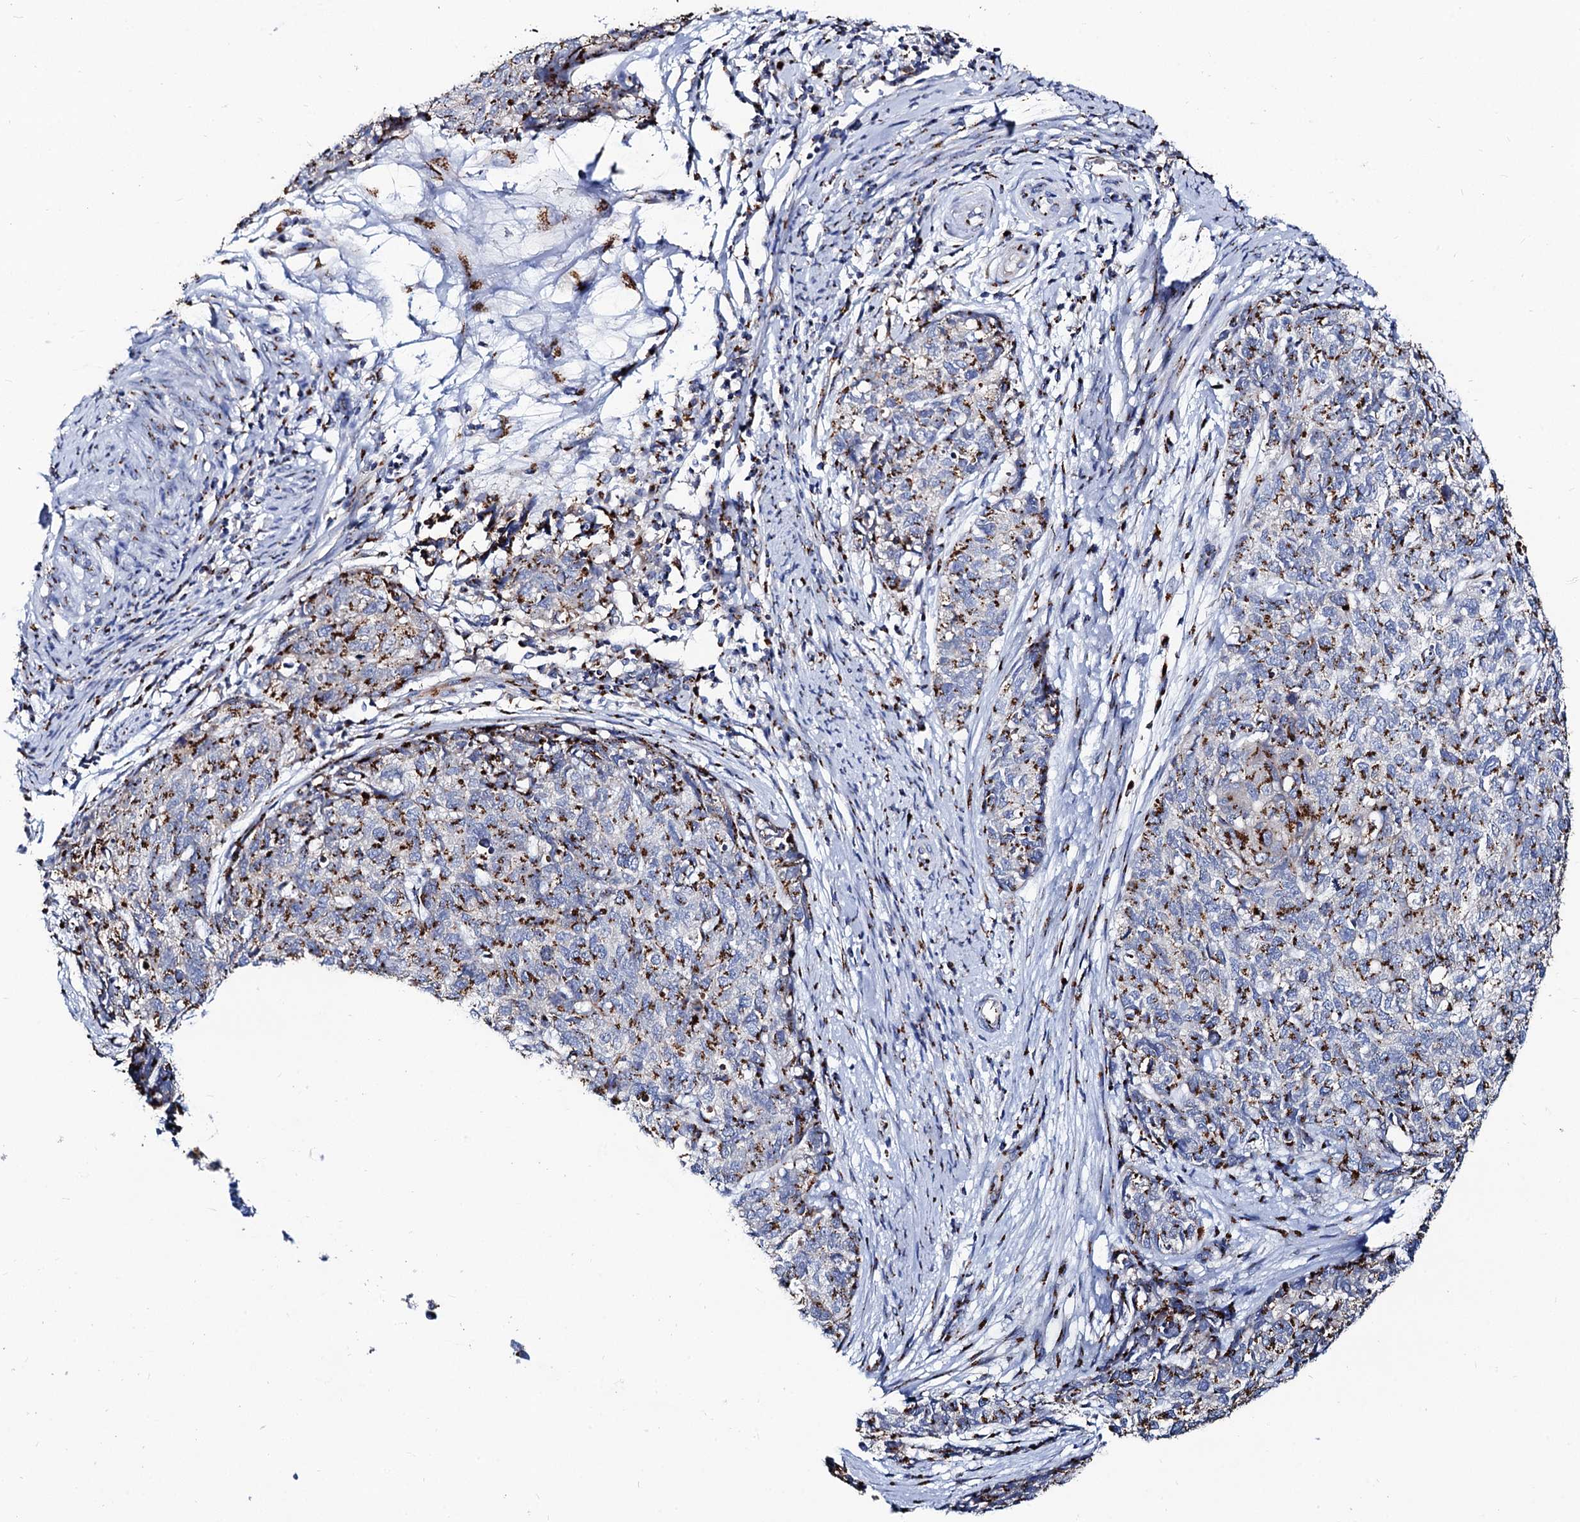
{"staining": {"intensity": "strong", "quantity": "25%-75%", "location": "cytoplasmic/membranous"}, "tissue": "cervical cancer", "cell_type": "Tumor cells", "image_type": "cancer", "snomed": [{"axis": "morphology", "description": "Squamous cell carcinoma, NOS"}, {"axis": "topography", "description": "Cervix"}], "caption": "Tumor cells display strong cytoplasmic/membranous staining in about 25%-75% of cells in cervical cancer. Nuclei are stained in blue.", "gene": "TM9SF3", "patient": {"sex": "female", "age": 63}}